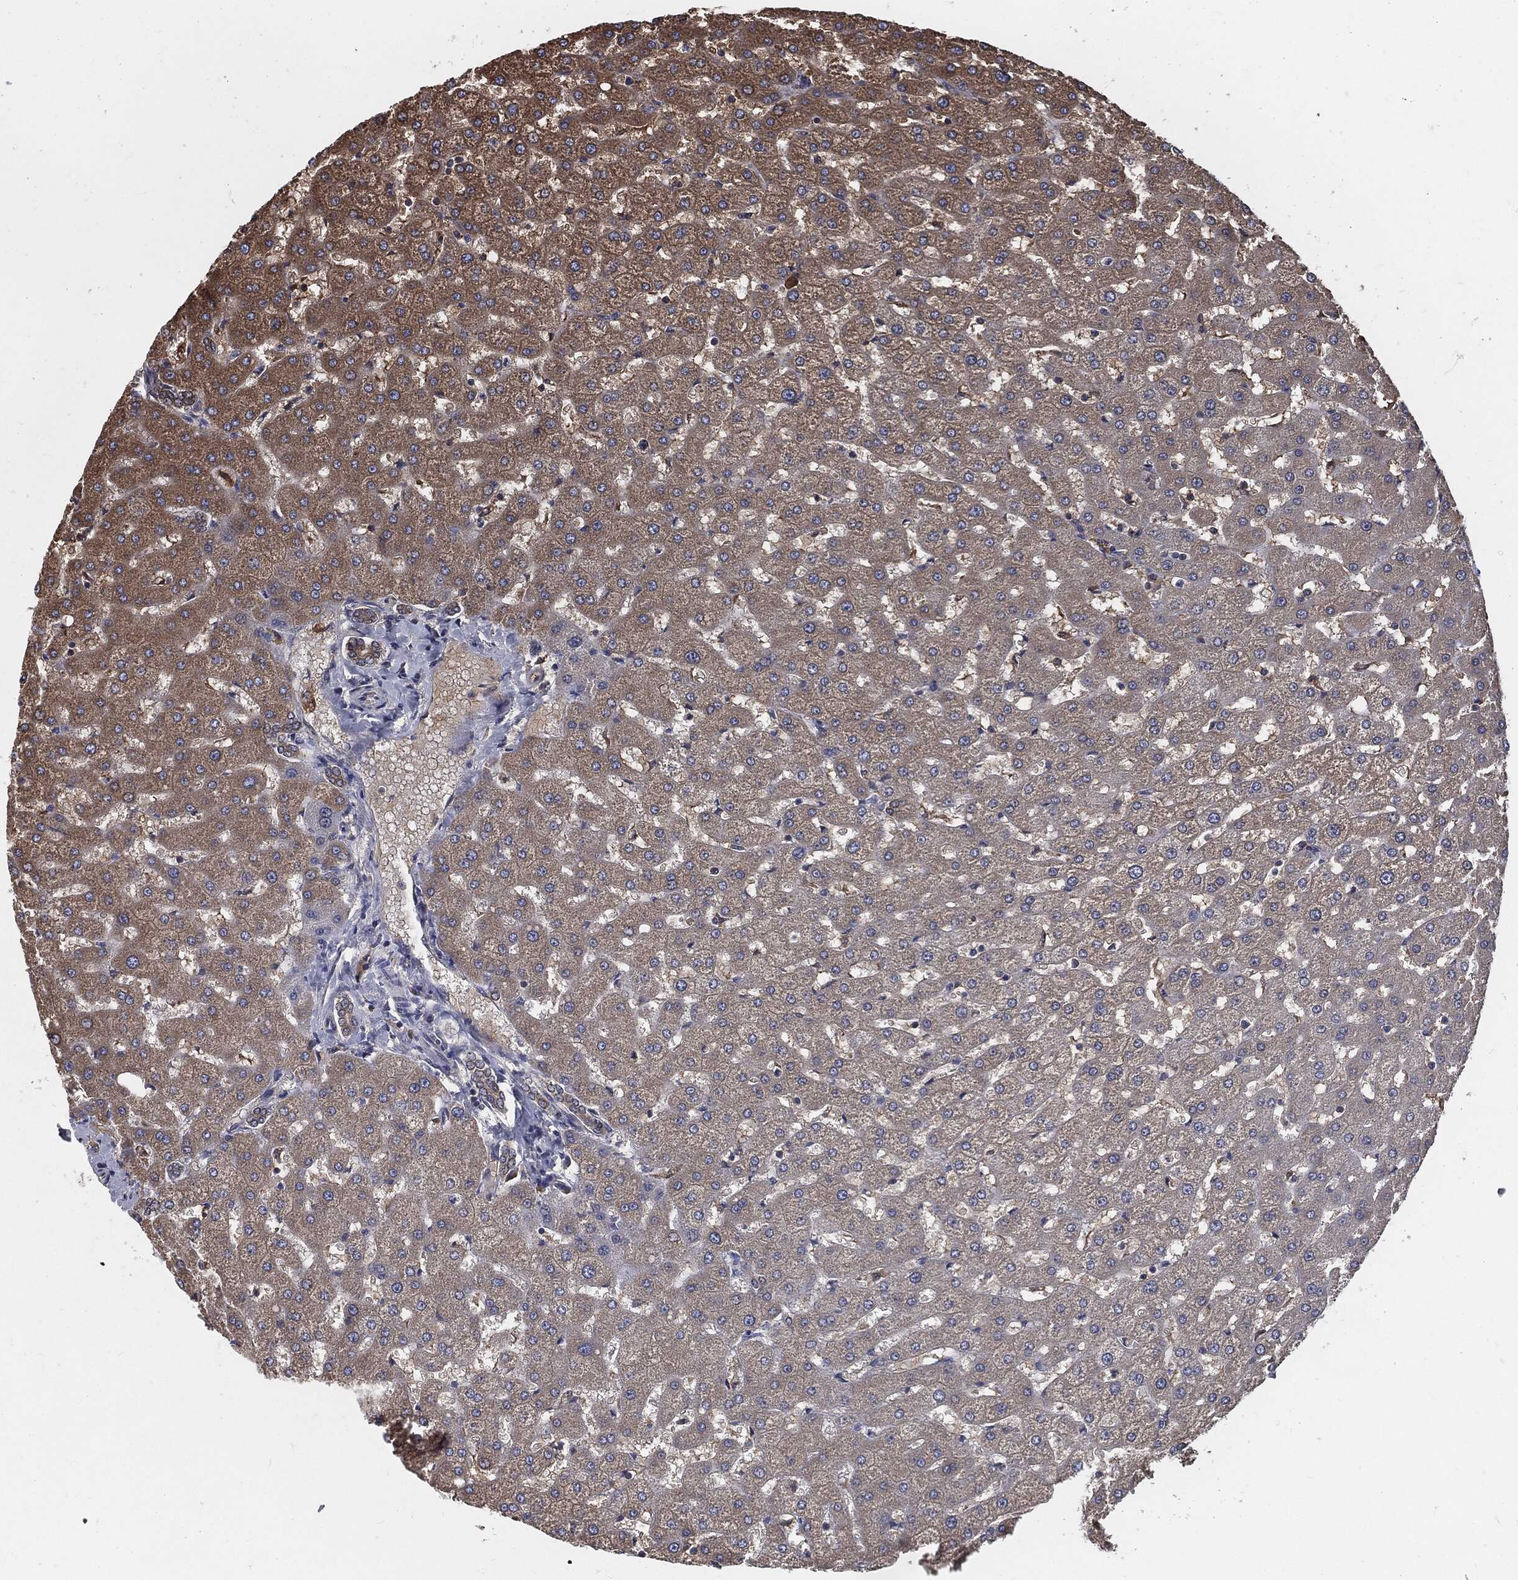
{"staining": {"intensity": "weak", "quantity": "25%-75%", "location": "cytoplasmic/membranous"}, "tissue": "liver", "cell_type": "Cholangiocytes", "image_type": "normal", "snomed": [{"axis": "morphology", "description": "Normal tissue, NOS"}, {"axis": "topography", "description": "Liver"}], "caption": "This photomicrograph displays immunohistochemistry (IHC) staining of benign liver, with low weak cytoplasmic/membranous expression in about 25%-75% of cholangiocytes.", "gene": "PRDX4", "patient": {"sex": "female", "age": 50}}